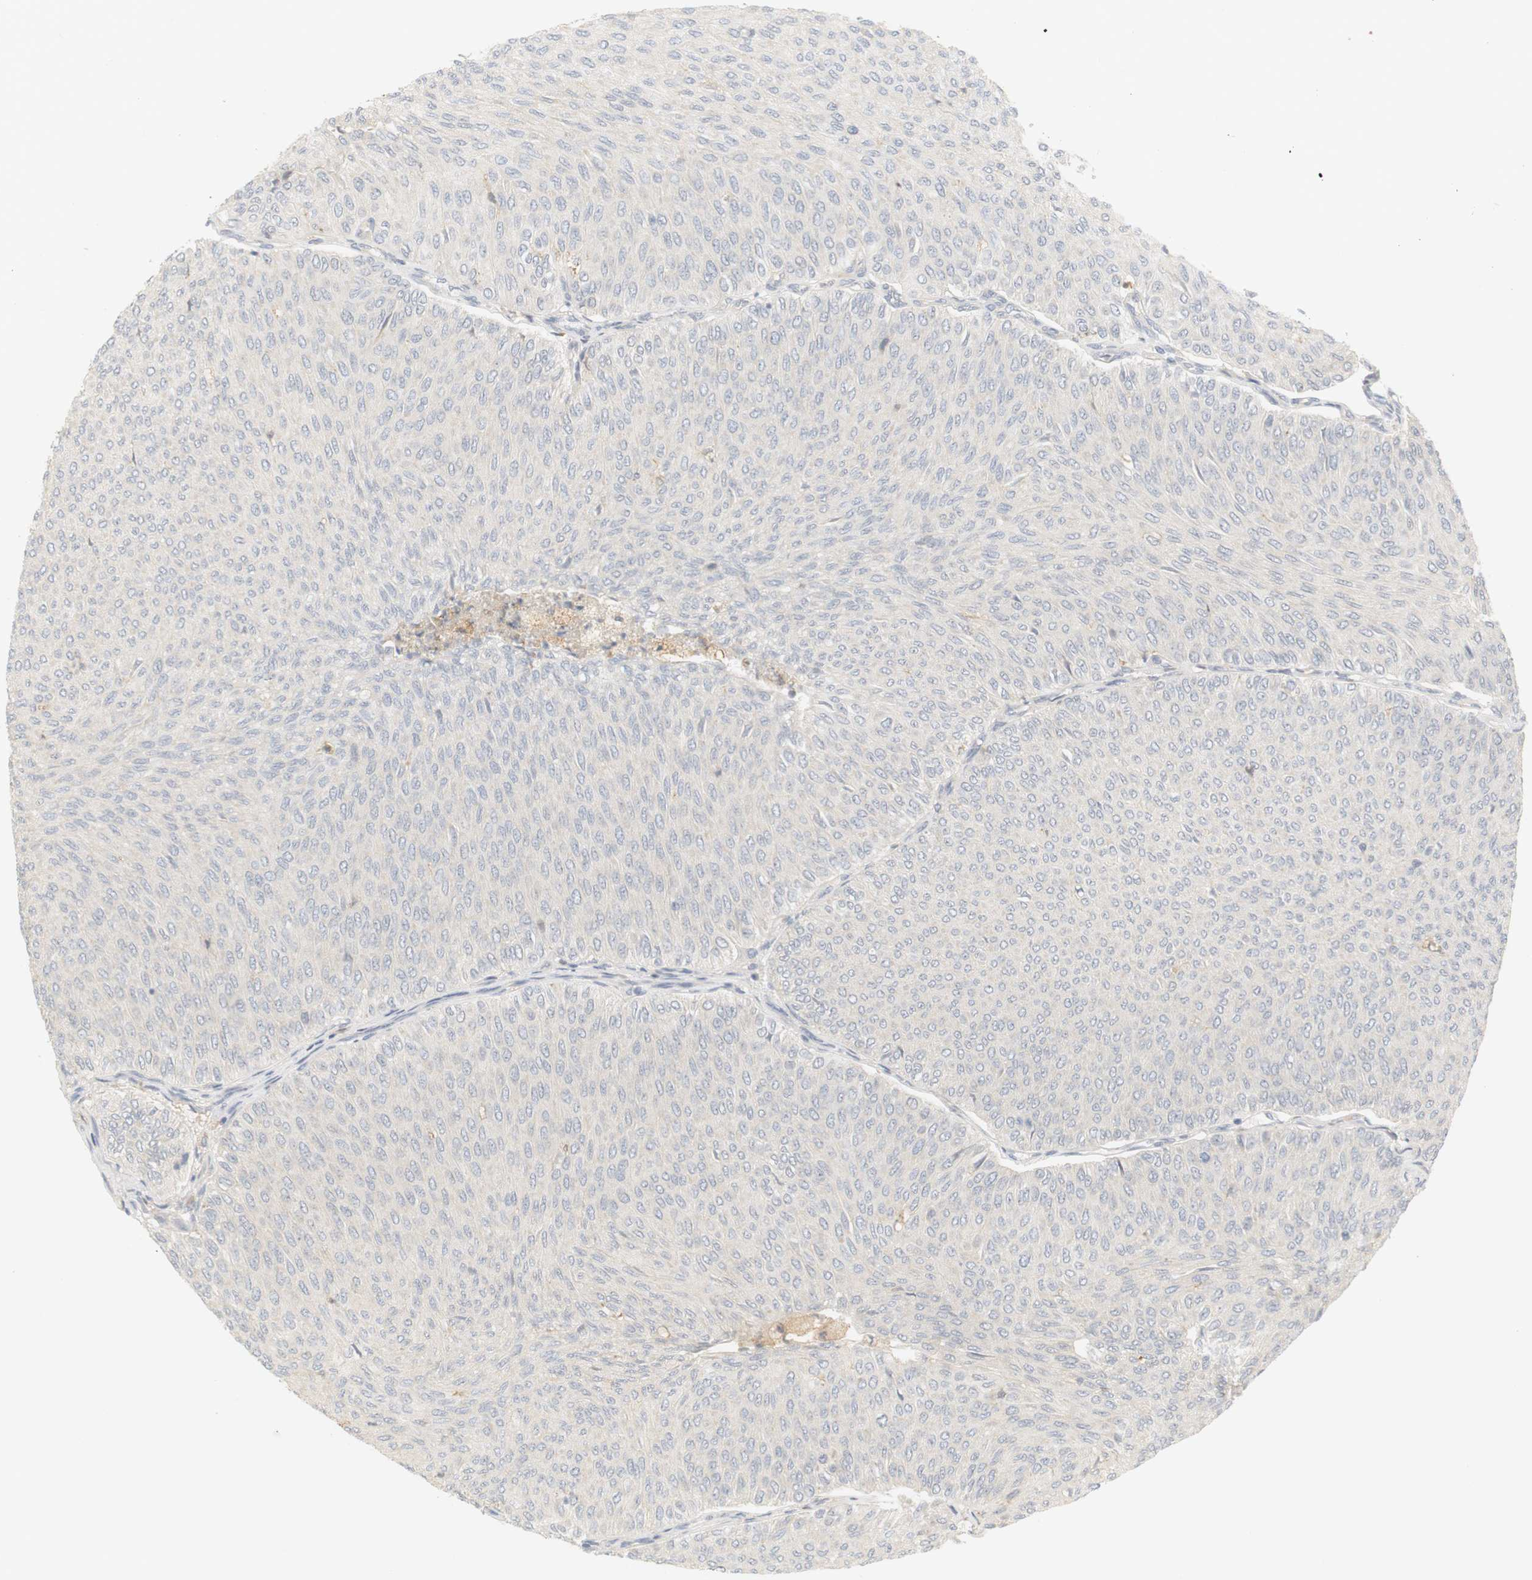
{"staining": {"intensity": "negative", "quantity": "none", "location": "none"}, "tissue": "urothelial cancer", "cell_type": "Tumor cells", "image_type": "cancer", "snomed": [{"axis": "morphology", "description": "Urothelial carcinoma, Low grade"}, {"axis": "topography", "description": "Urinary bladder"}], "caption": "Immunohistochemical staining of human urothelial cancer displays no significant positivity in tumor cells.", "gene": "RTN3", "patient": {"sex": "male", "age": 78}}